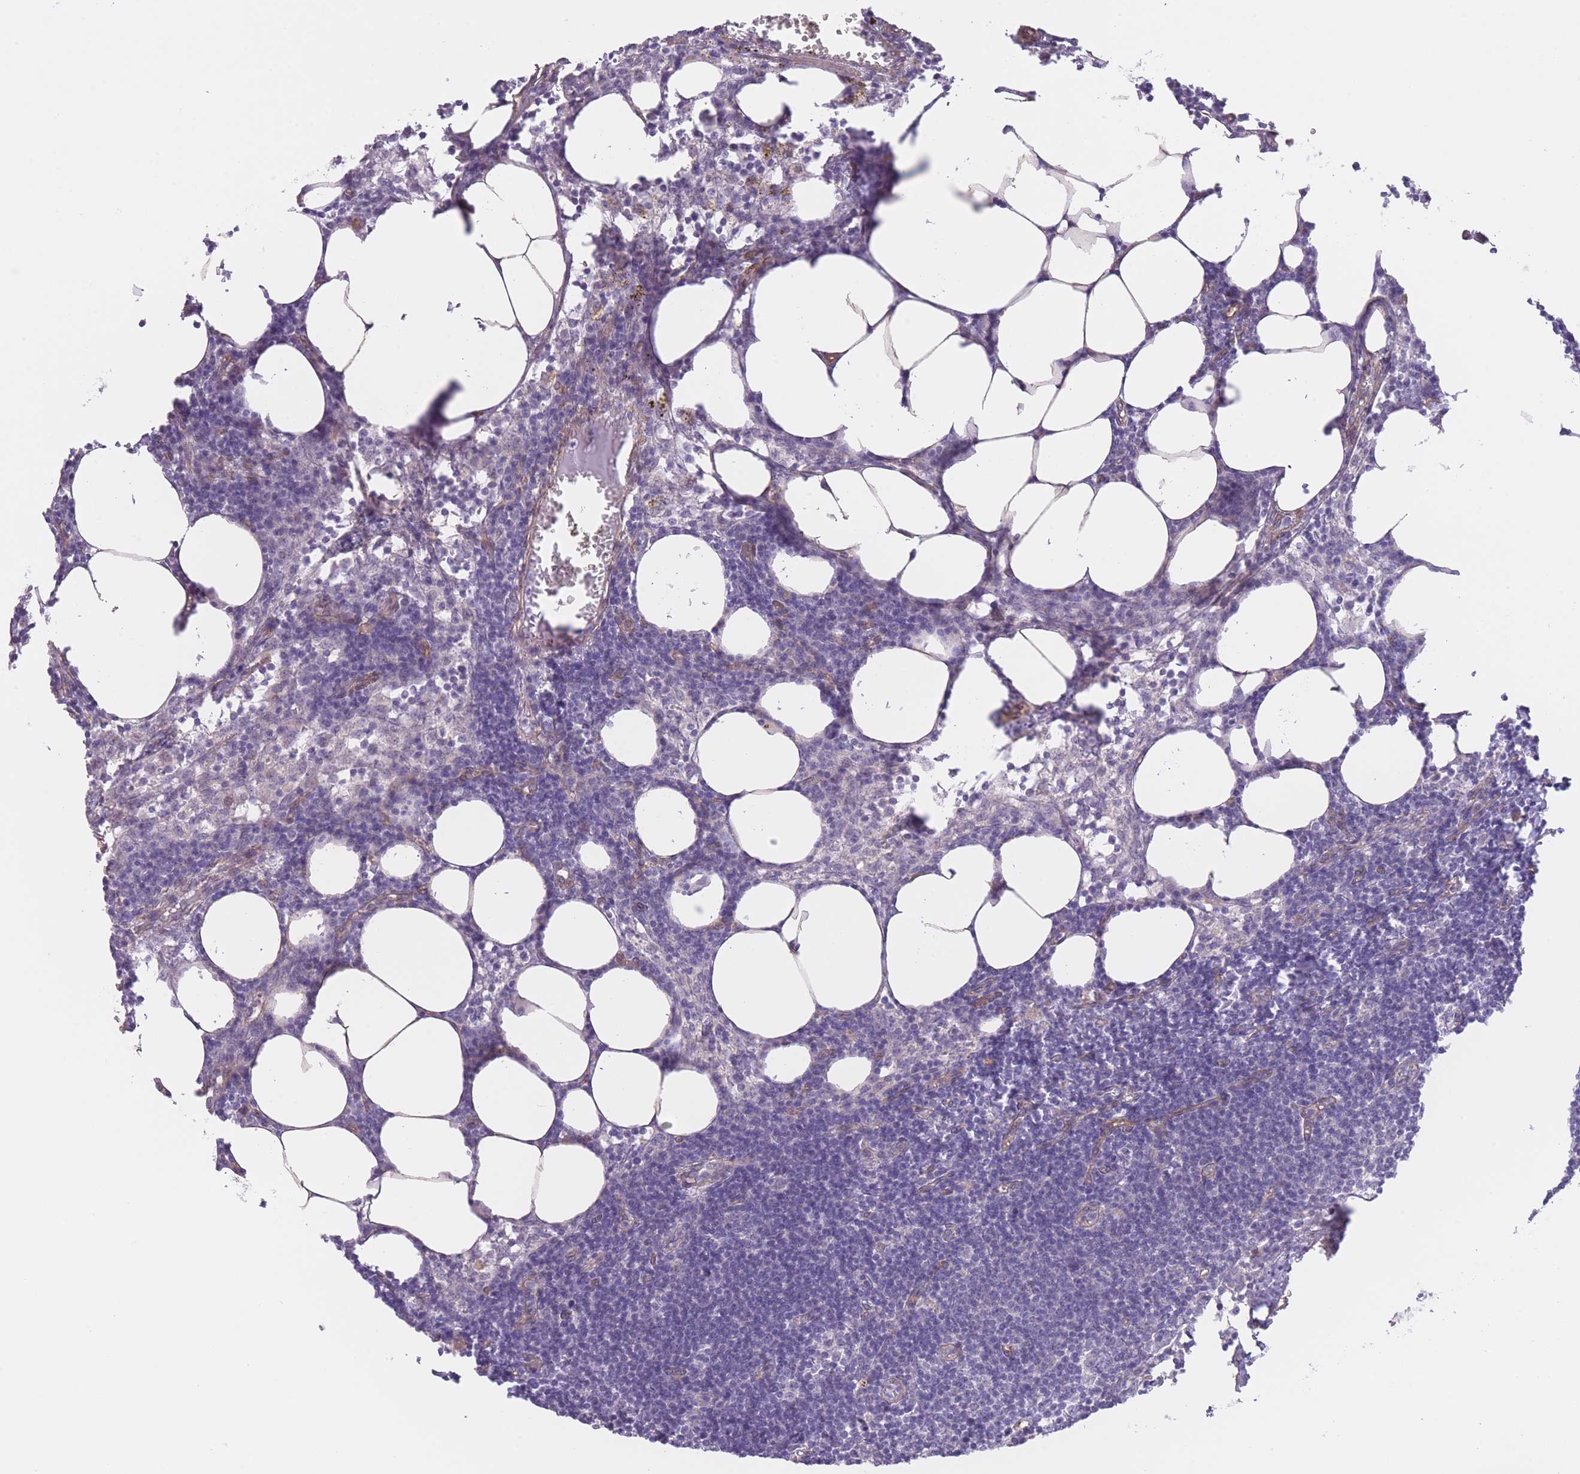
{"staining": {"intensity": "negative", "quantity": "none", "location": "none"}, "tissue": "lymph node", "cell_type": "Germinal center cells", "image_type": "normal", "snomed": [{"axis": "morphology", "description": "Normal tissue, NOS"}, {"axis": "topography", "description": "Lymph node"}], "caption": "DAB immunohistochemical staining of normal lymph node displays no significant expression in germinal center cells. Nuclei are stained in blue.", "gene": "QTRT1", "patient": {"sex": "female", "age": 30}}